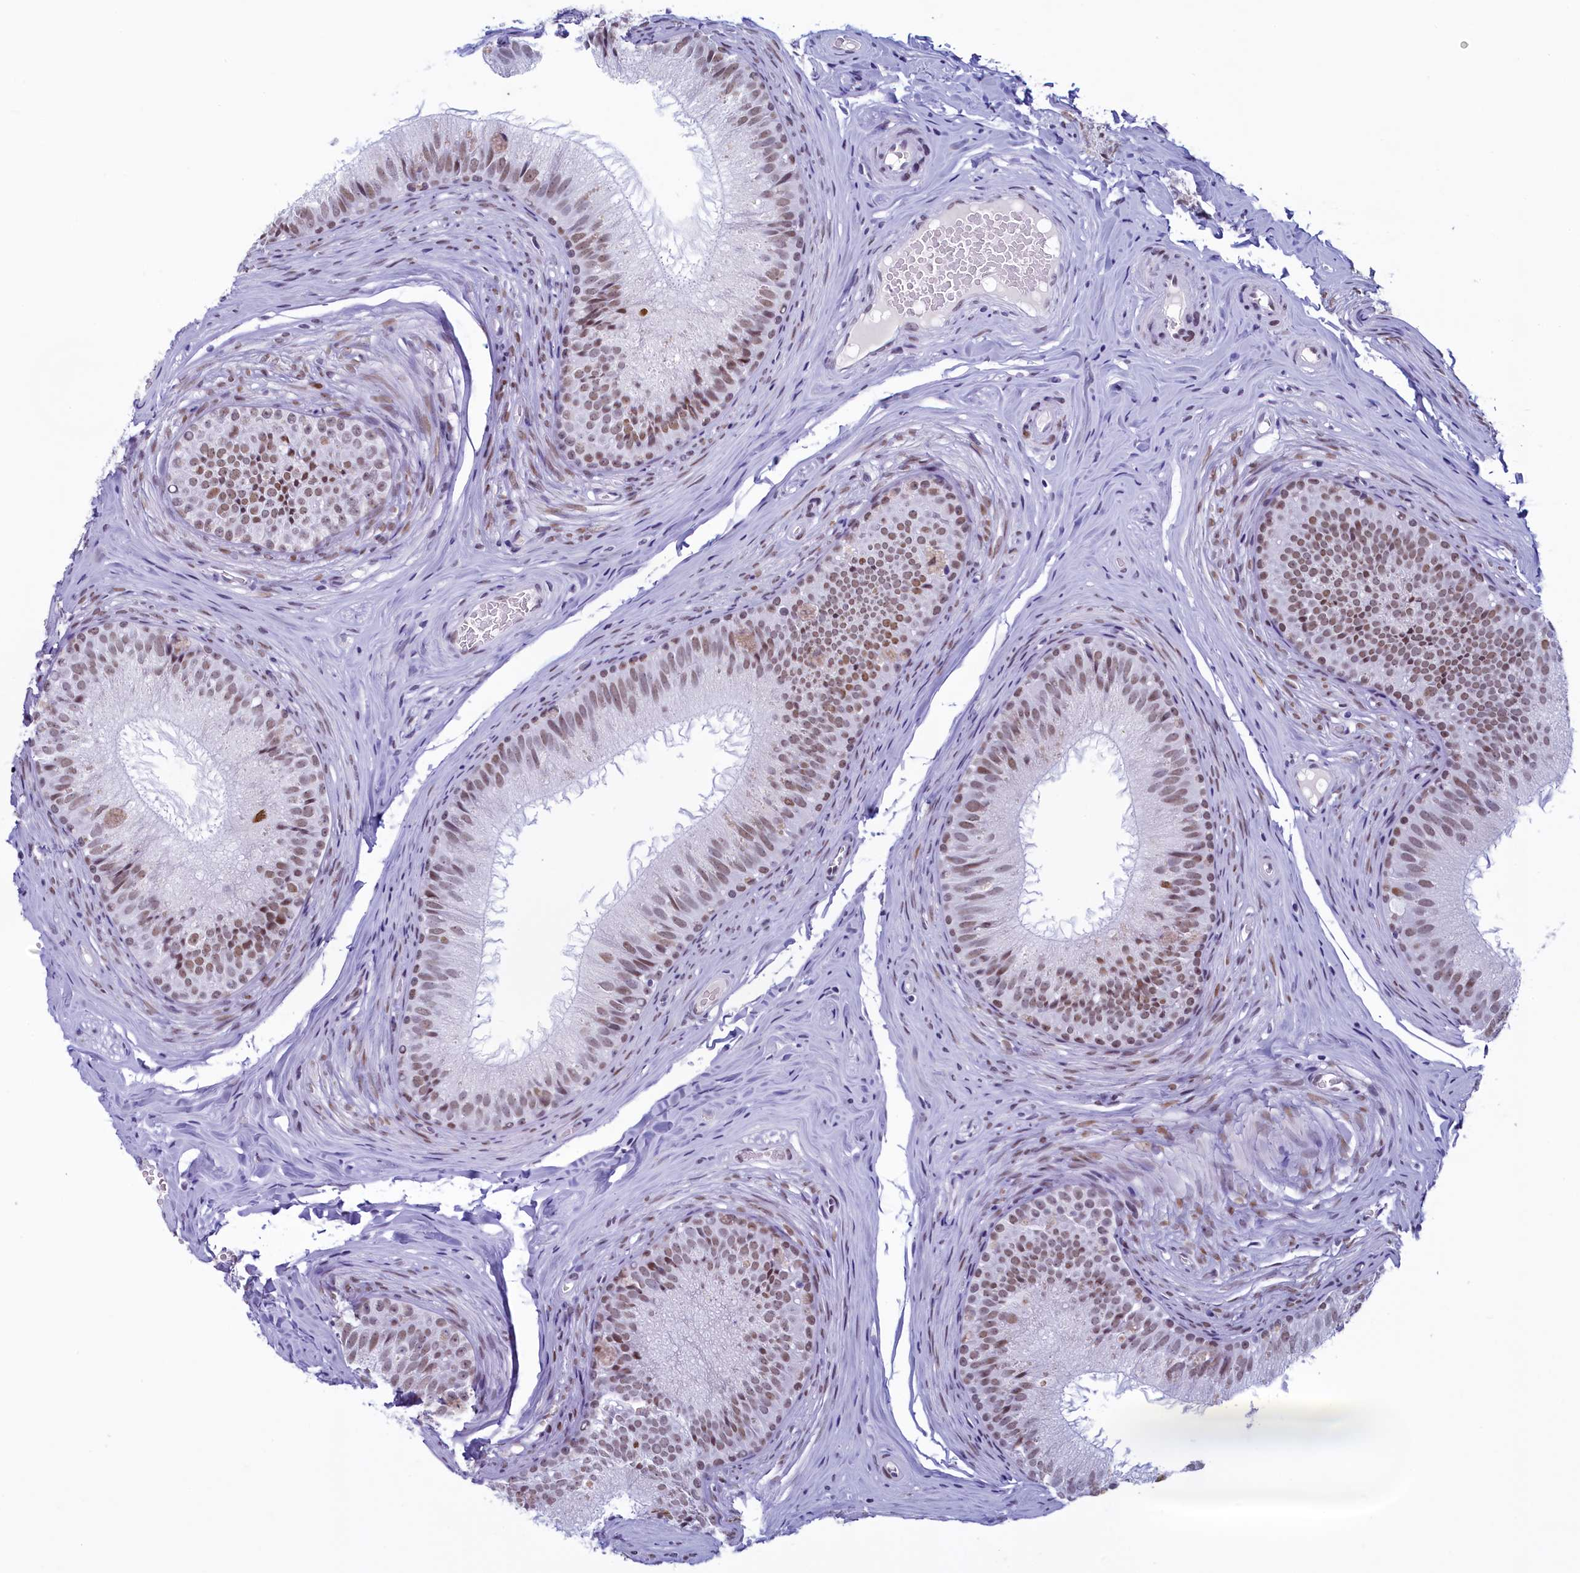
{"staining": {"intensity": "moderate", "quantity": ">75%", "location": "nuclear"}, "tissue": "epididymis", "cell_type": "Glandular cells", "image_type": "normal", "snomed": [{"axis": "morphology", "description": "Normal tissue, NOS"}, {"axis": "topography", "description": "Epididymis"}], "caption": "A medium amount of moderate nuclear expression is identified in about >75% of glandular cells in unremarkable epididymis.", "gene": "SUGP2", "patient": {"sex": "male", "age": 34}}